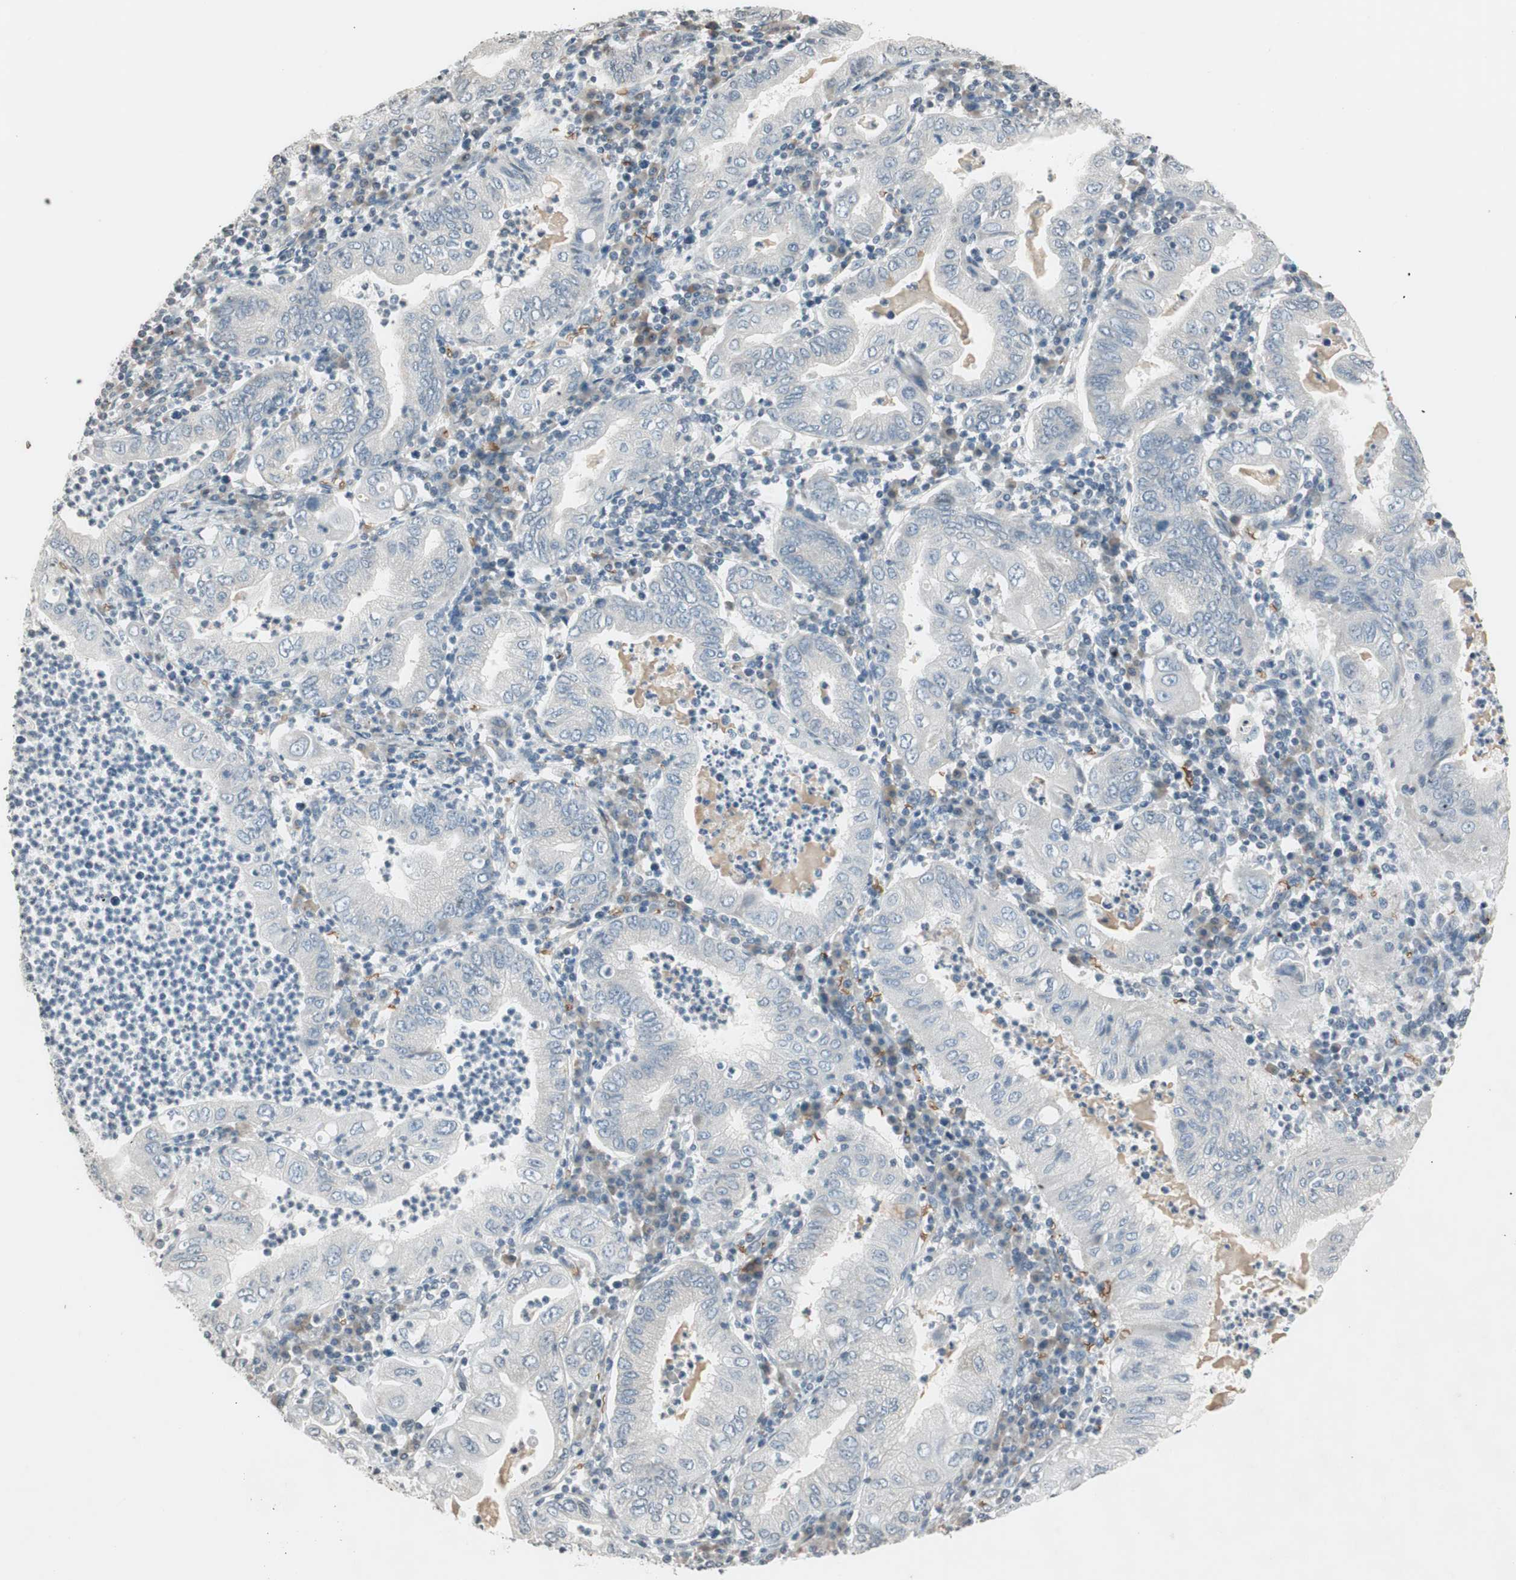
{"staining": {"intensity": "negative", "quantity": "none", "location": "none"}, "tissue": "stomach cancer", "cell_type": "Tumor cells", "image_type": "cancer", "snomed": [{"axis": "morphology", "description": "Normal tissue, NOS"}, {"axis": "morphology", "description": "Adenocarcinoma, NOS"}, {"axis": "topography", "description": "Esophagus"}, {"axis": "topography", "description": "Stomach, upper"}, {"axis": "topography", "description": "Peripheral nerve tissue"}], "caption": "DAB (3,3'-diaminobenzidine) immunohistochemical staining of human stomach cancer exhibits no significant positivity in tumor cells.", "gene": "GYPC", "patient": {"sex": "male", "age": 62}}